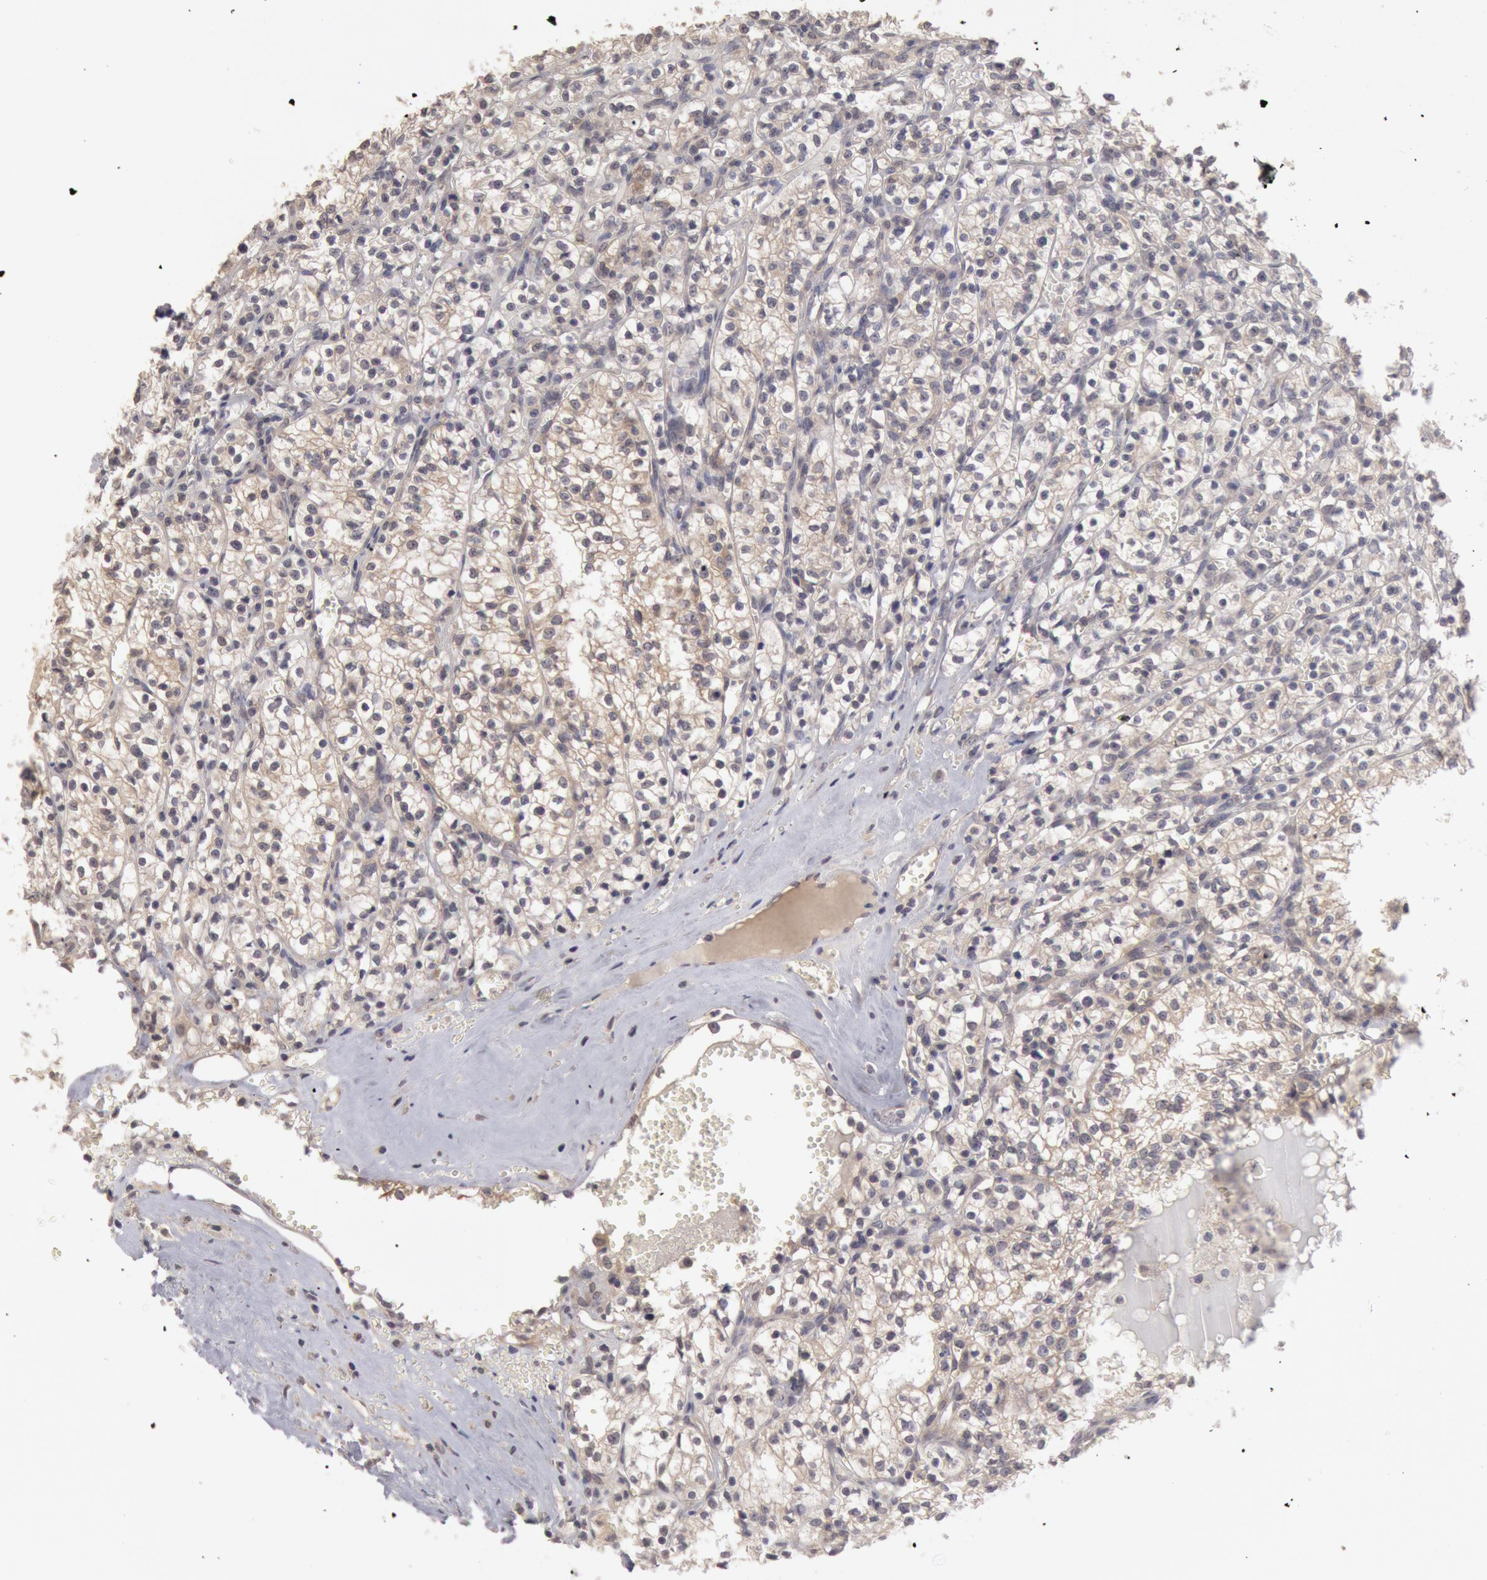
{"staining": {"intensity": "weak", "quantity": "25%-75%", "location": "cytoplasmic/membranous"}, "tissue": "renal cancer", "cell_type": "Tumor cells", "image_type": "cancer", "snomed": [{"axis": "morphology", "description": "Adenocarcinoma, NOS"}, {"axis": "topography", "description": "Kidney"}], "caption": "Renal adenocarcinoma was stained to show a protein in brown. There is low levels of weak cytoplasmic/membranous staining in about 25%-75% of tumor cells.", "gene": "ZFP36L1", "patient": {"sex": "male", "age": 61}}